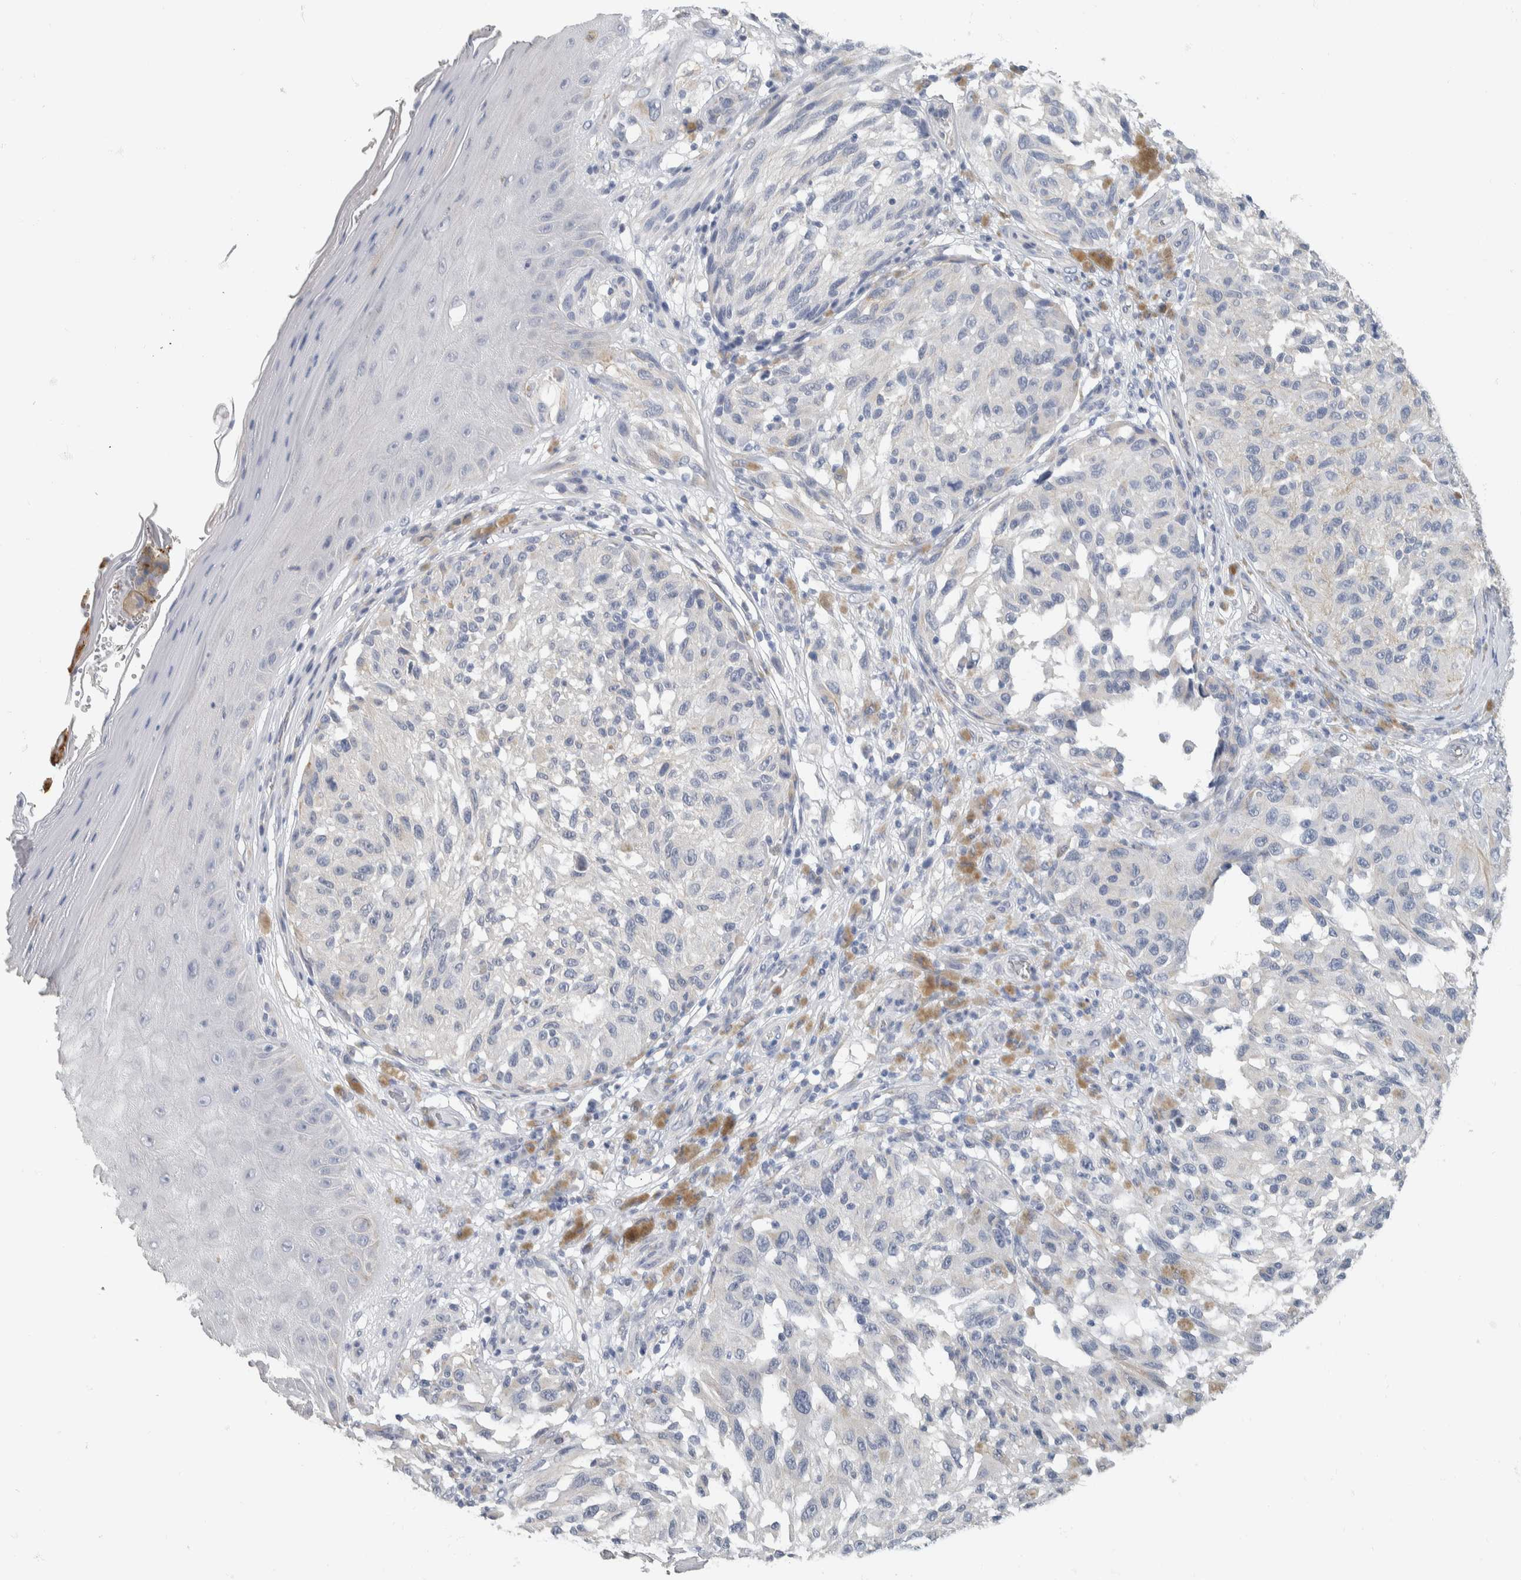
{"staining": {"intensity": "negative", "quantity": "none", "location": "none"}, "tissue": "melanoma", "cell_type": "Tumor cells", "image_type": "cancer", "snomed": [{"axis": "morphology", "description": "Malignant melanoma, NOS"}, {"axis": "topography", "description": "Skin"}], "caption": "IHC micrograph of neoplastic tissue: melanoma stained with DAB demonstrates no significant protein positivity in tumor cells.", "gene": "NEFM", "patient": {"sex": "female", "age": 73}}